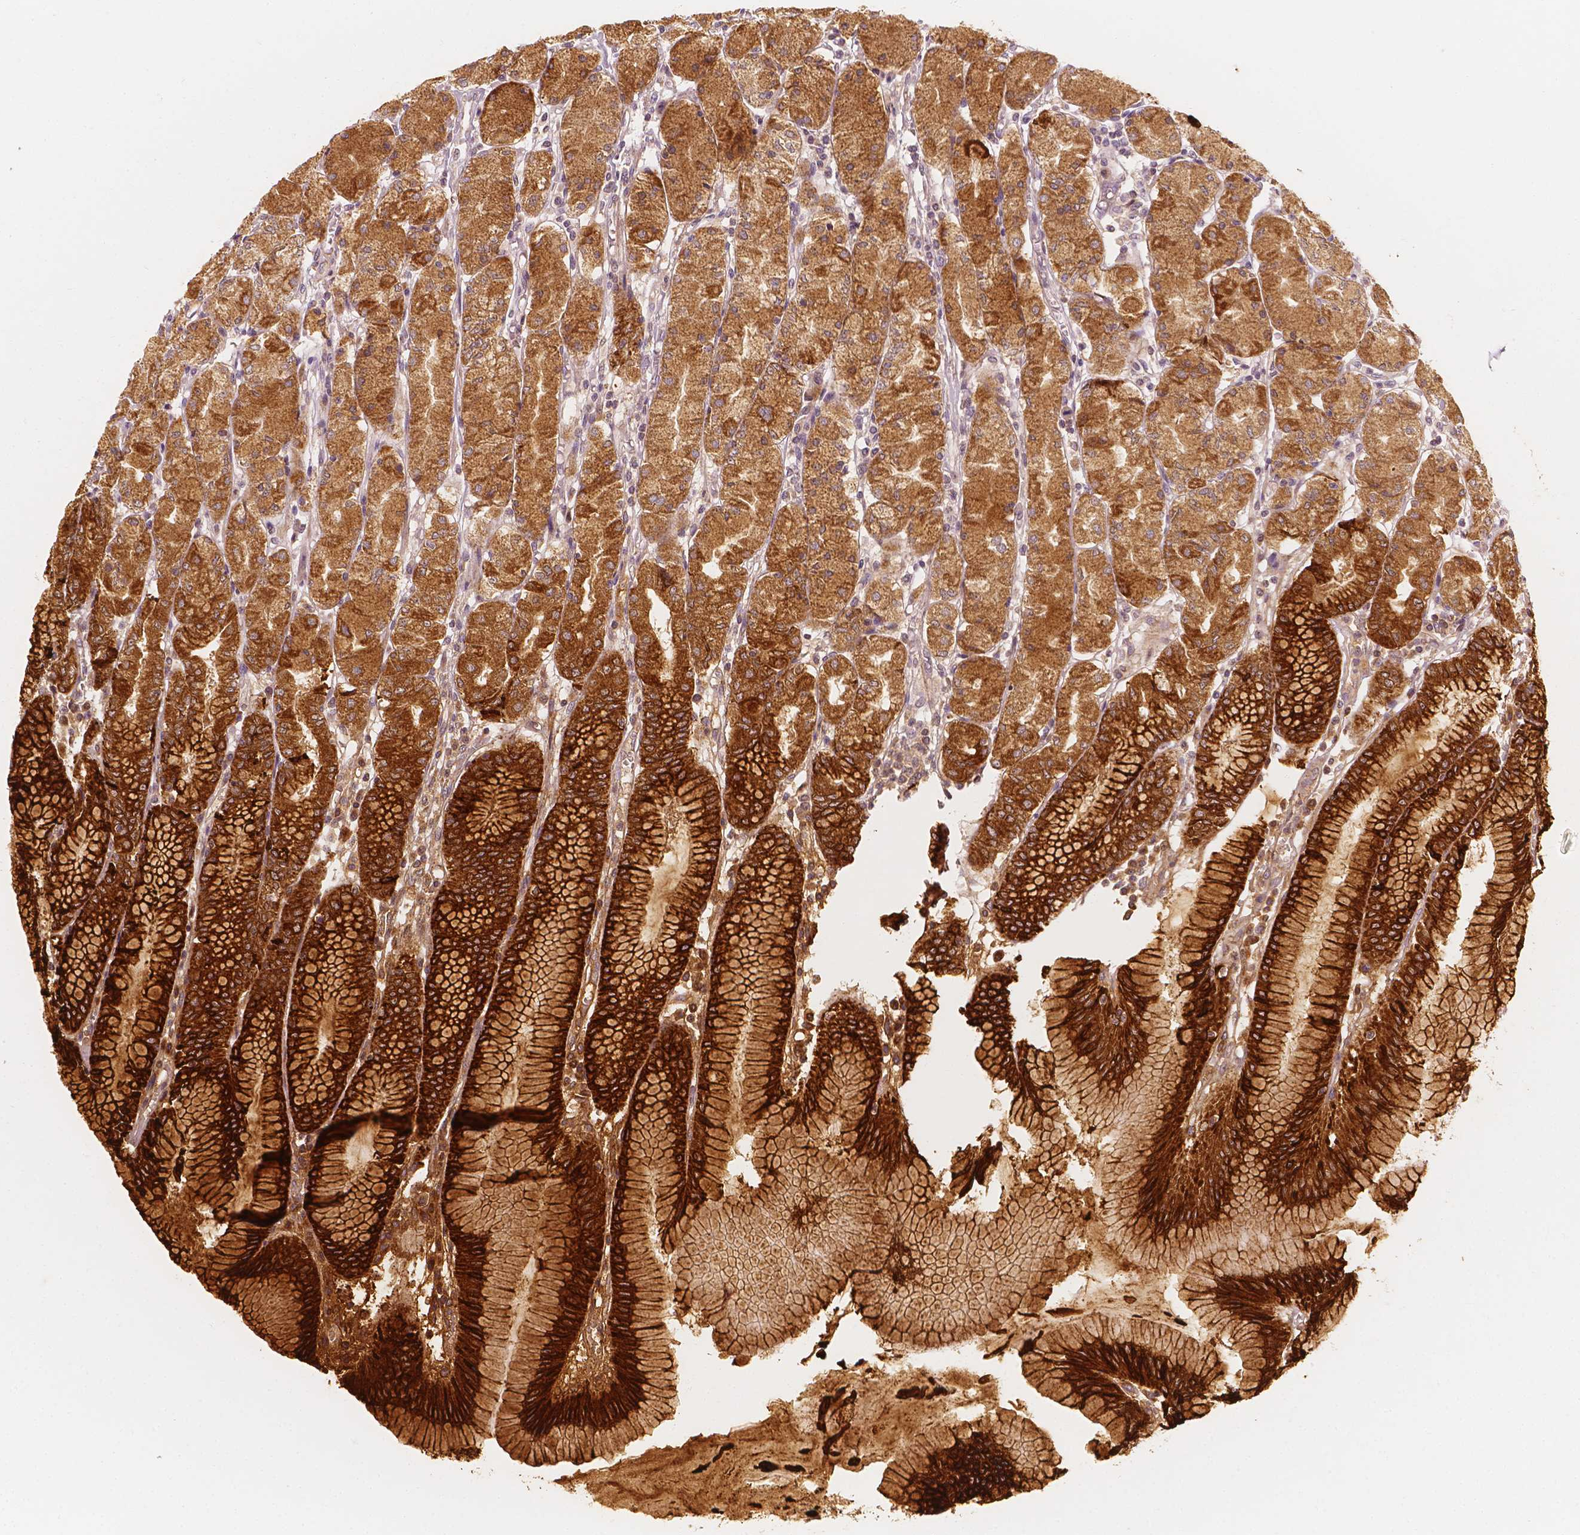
{"staining": {"intensity": "strong", "quantity": ">75%", "location": "cytoplasmic/membranous"}, "tissue": "stomach", "cell_type": "Glandular cells", "image_type": "normal", "snomed": [{"axis": "morphology", "description": "Normal tissue, NOS"}, {"axis": "topography", "description": "Stomach, upper"}], "caption": "This image demonstrates immunohistochemistry staining of unremarkable stomach, with high strong cytoplasmic/membranous staining in about >75% of glandular cells.", "gene": "SHPK", "patient": {"sex": "male", "age": 69}}